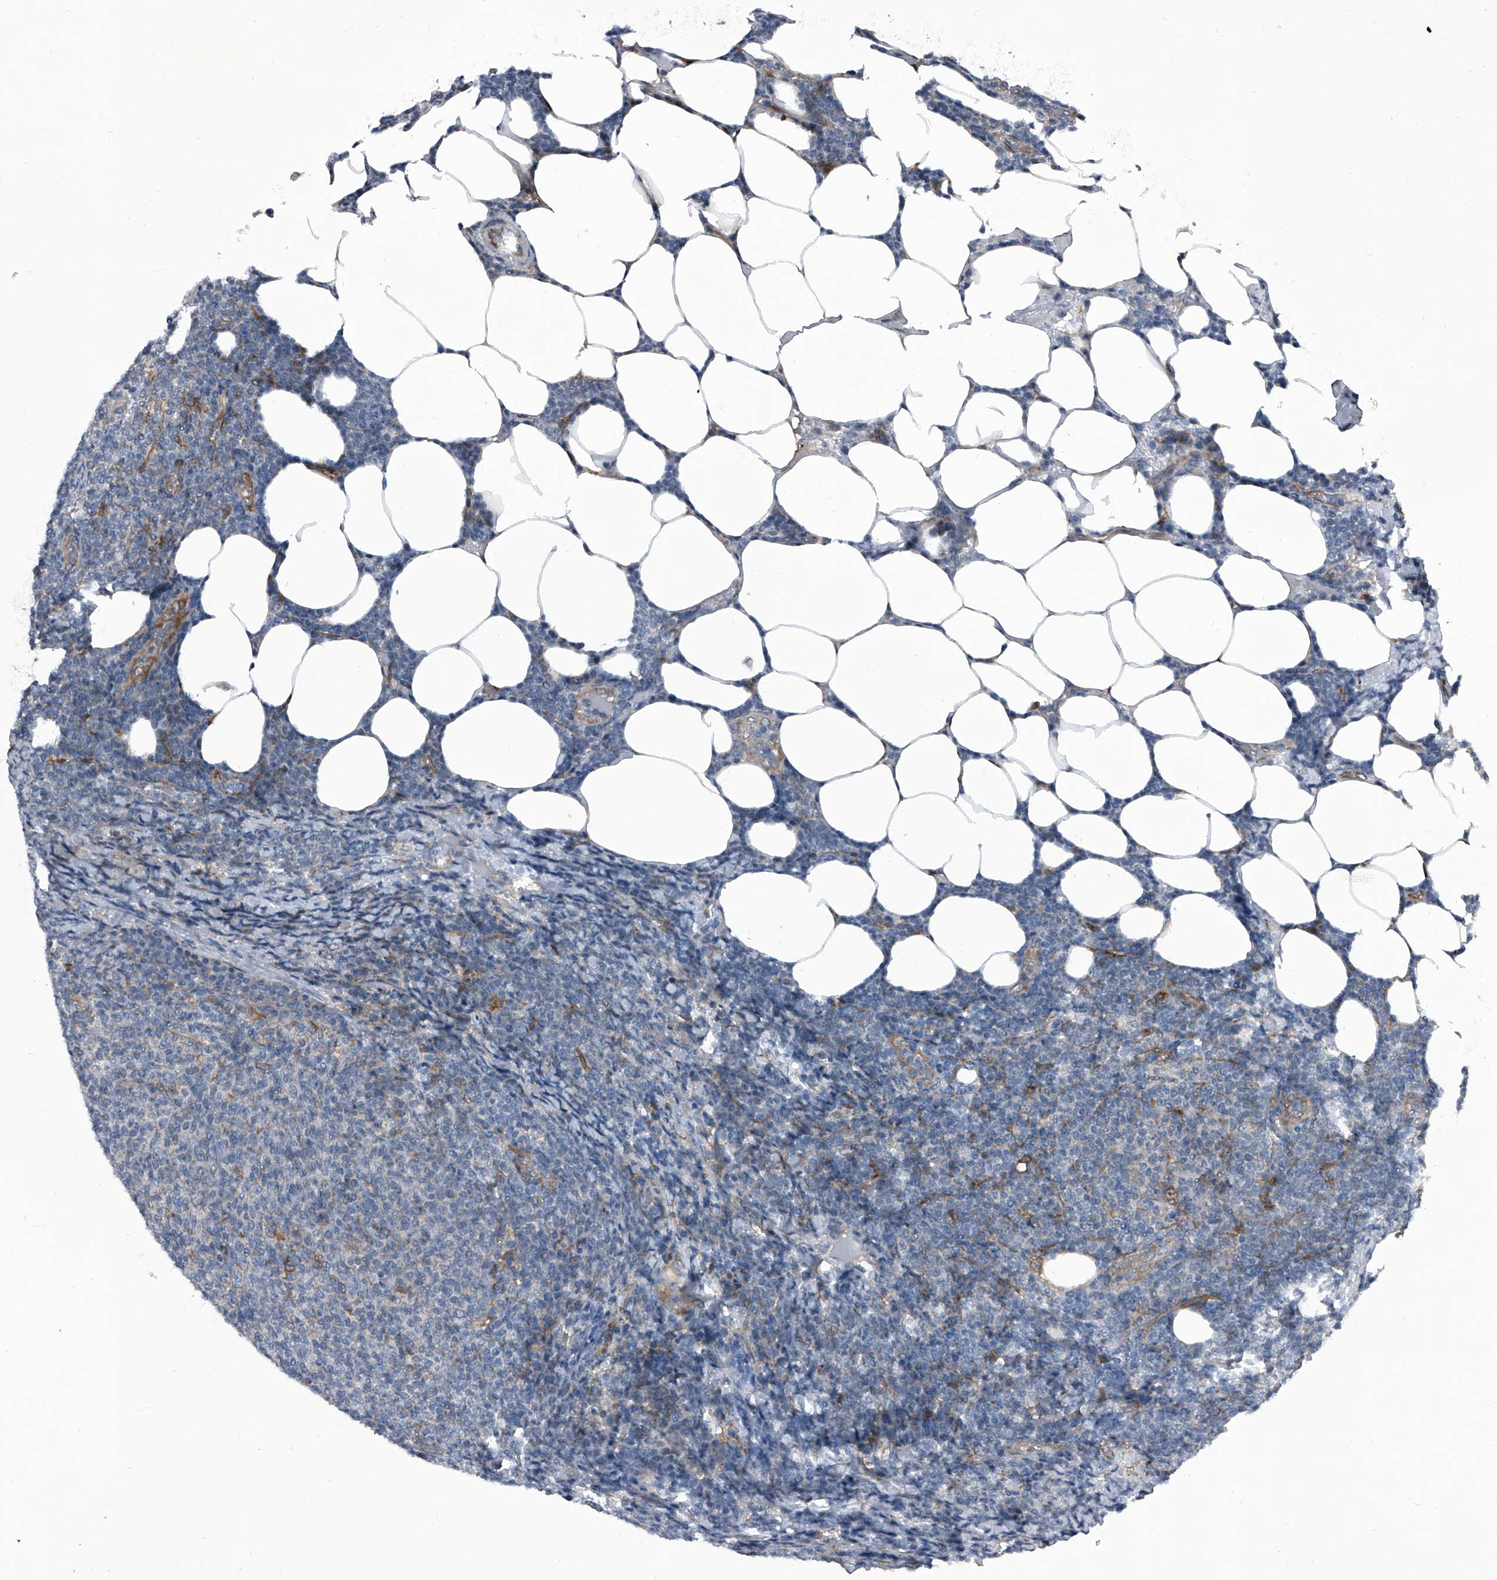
{"staining": {"intensity": "negative", "quantity": "none", "location": "none"}, "tissue": "lymphoma", "cell_type": "Tumor cells", "image_type": "cancer", "snomed": [{"axis": "morphology", "description": "Malignant lymphoma, non-Hodgkin's type, Low grade"}, {"axis": "topography", "description": "Lymph node"}], "caption": "Immunohistochemical staining of lymphoma exhibits no significant expression in tumor cells.", "gene": "ELK4", "patient": {"sex": "male", "age": 66}}